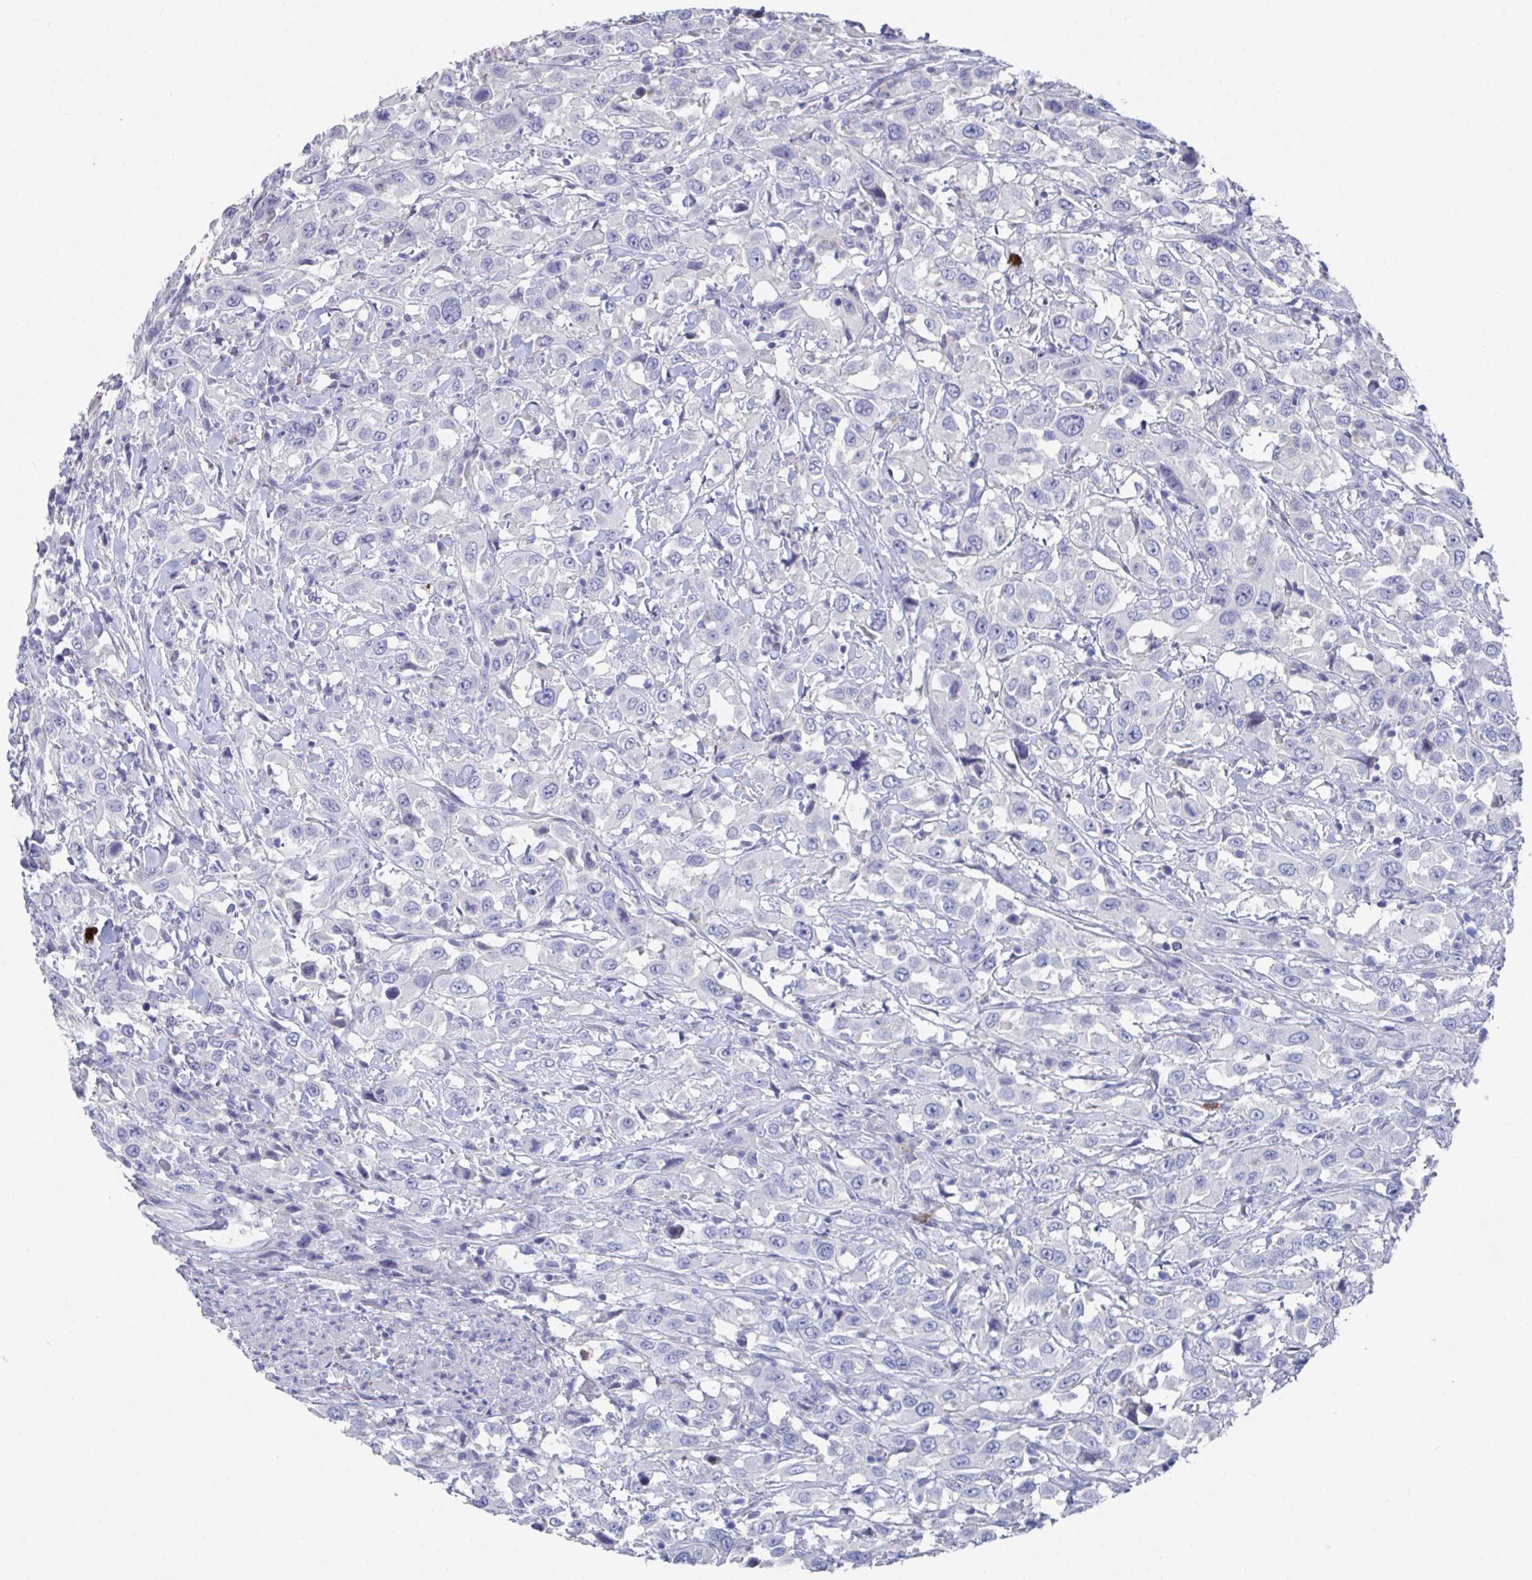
{"staining": {"intensity": "negative", "quantity": "none", "location": "none"}, "tissue": "urothelial cancer", "cell_type": "Tumor cells", "image_type": "cancer", "snomed": [{"axis": "morphology", "description": "Urothelial carcinoma, High grade"}, {"axis": "topography", "description": "Urinary bladder"}], "caption": "There is no significant positivity in tumor cells of urothelial cancer.", "gene": "KCNK5", "patient": {"sex": "male", "age": 61}}